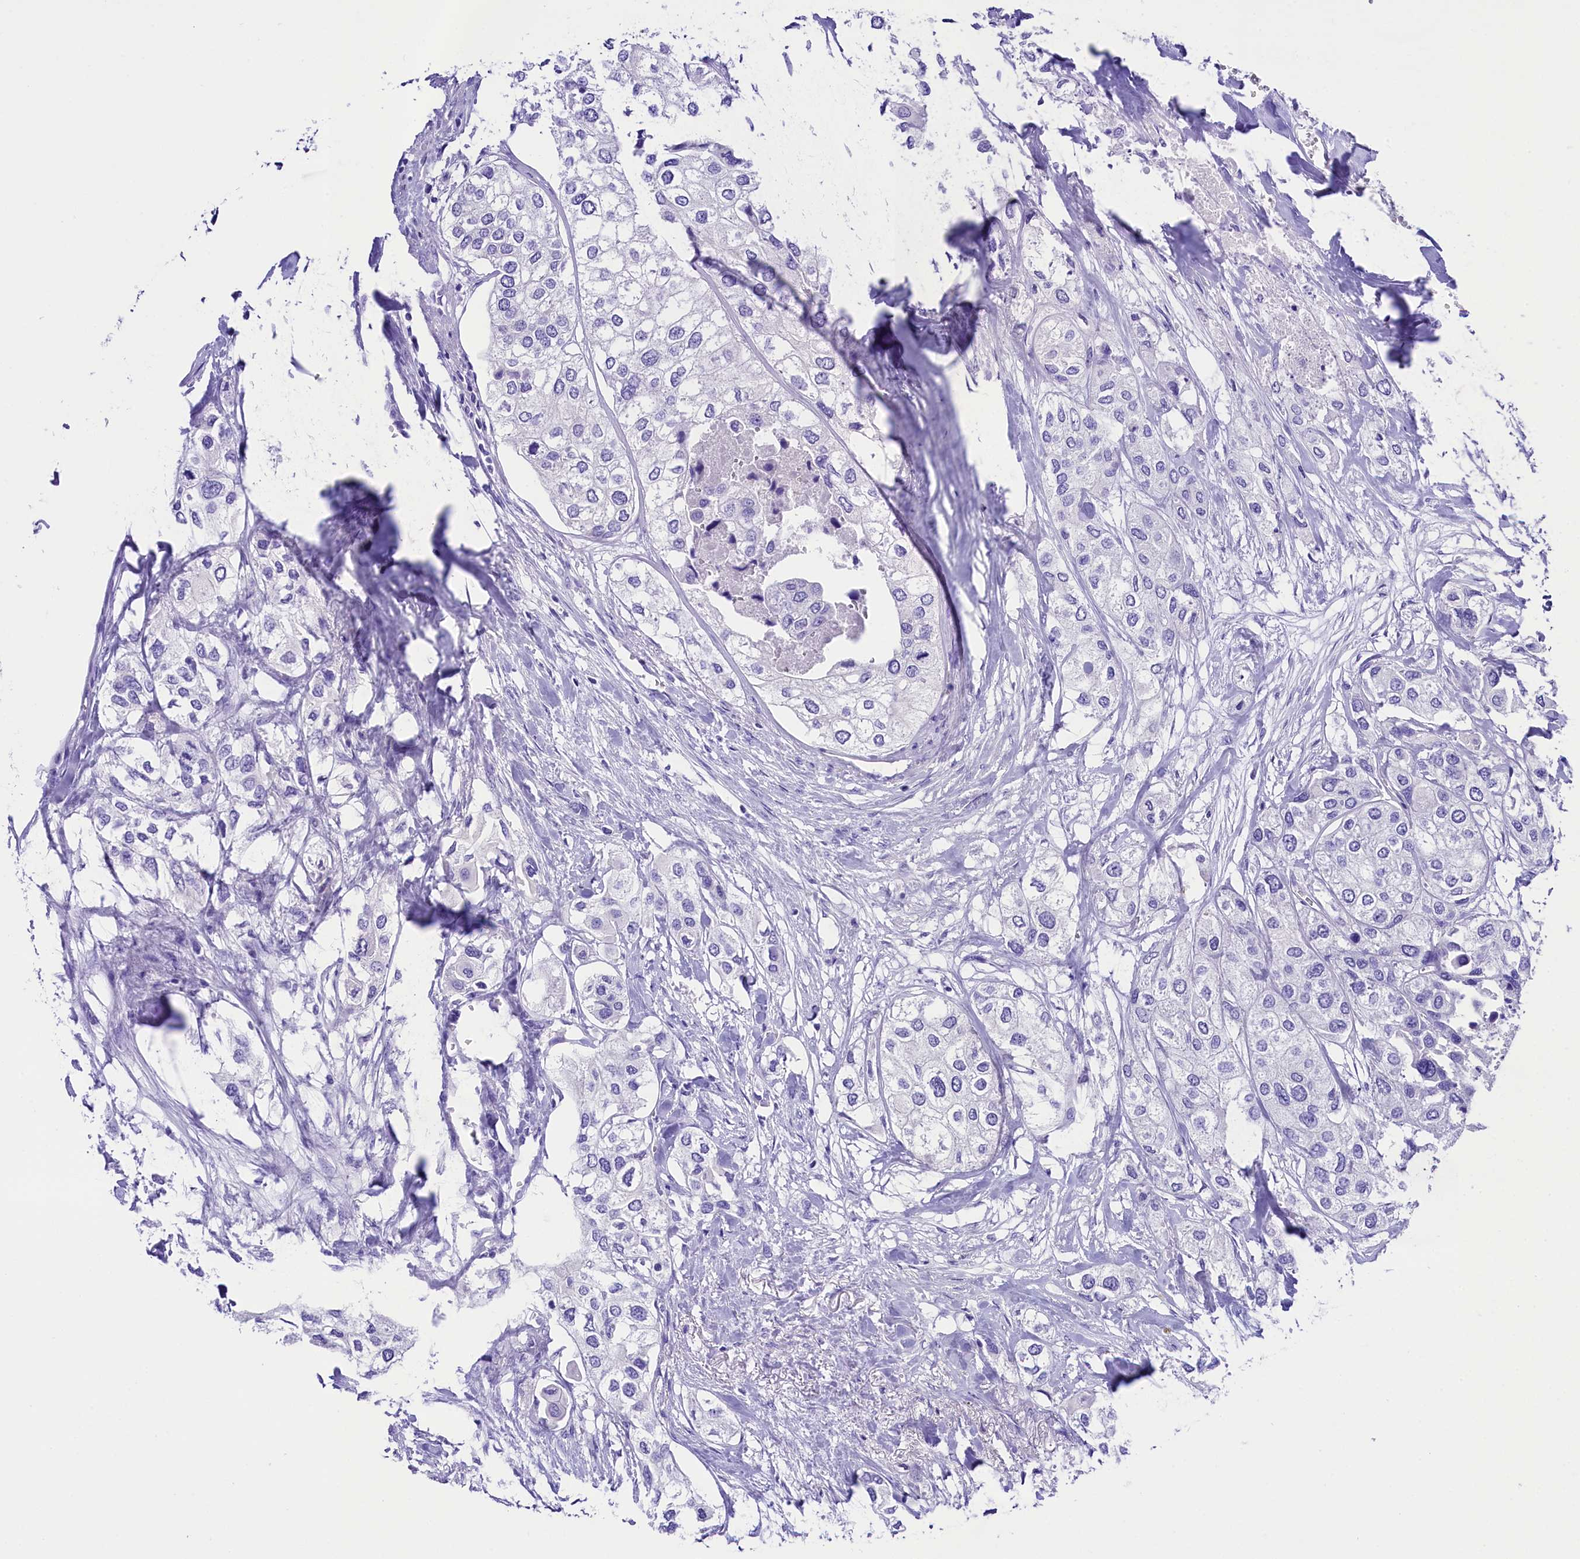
{"staining": {"intensity": "negative", "quantity": "none", "location": "none"}, "tissue": "urothelial cancer", "cell_type": "Tumor cells", "image_type": "cancer", "snomed": [{"axis": "morphology", "description": "Urothelial carcinoma, High grade"}, {"axis": "topography", "description": "Urinary bladder"}], "caption": "There is no significant expression in tumor cells of urothelial carcinoma (high-grade).", "gene": "SKIDA1", "patient": {"sex": "male", "age": 64}}